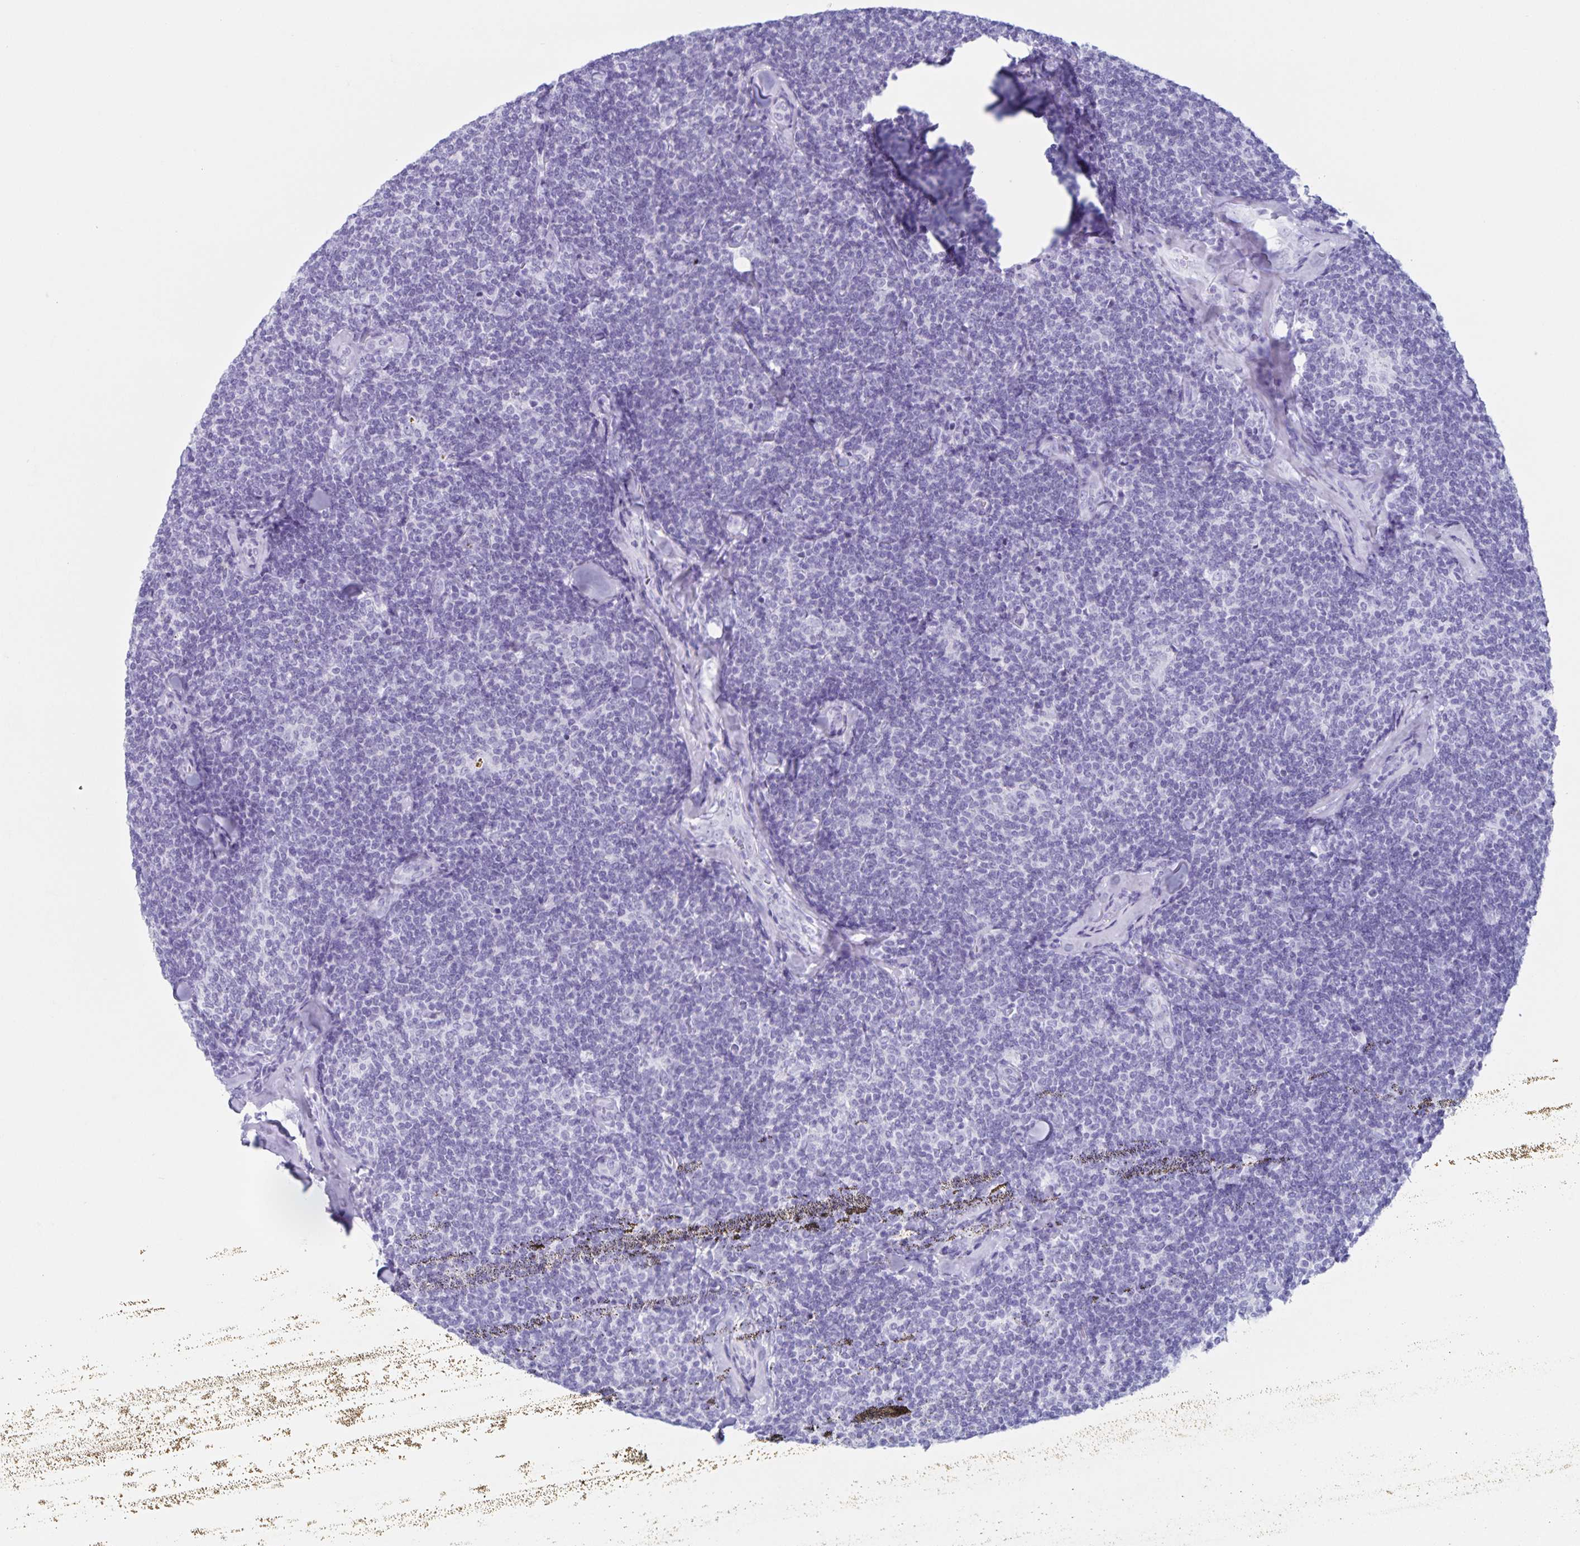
{"staining": {"intensity": "negative", "quantity": "none", "location": "none"}, "tissue": "lymphoma", "cell_type": "Tumor cells", "image_type": "cancer", "snomed": [{"axis": "morphology", "description": "Malignant lymphoma, non-Hodgkin's type, Low grade"}, {"axis": "topography", "description": "Lymph node"}], "caption": "Micrograph shows no significant protein positivity in tumor cells of lymphoma. (Brightfield microscopy of DAB immunohistochemistry (IHC) at high magnification).", "gene": "C12orf56", "patient": {"sex": "female", "age": 56}}